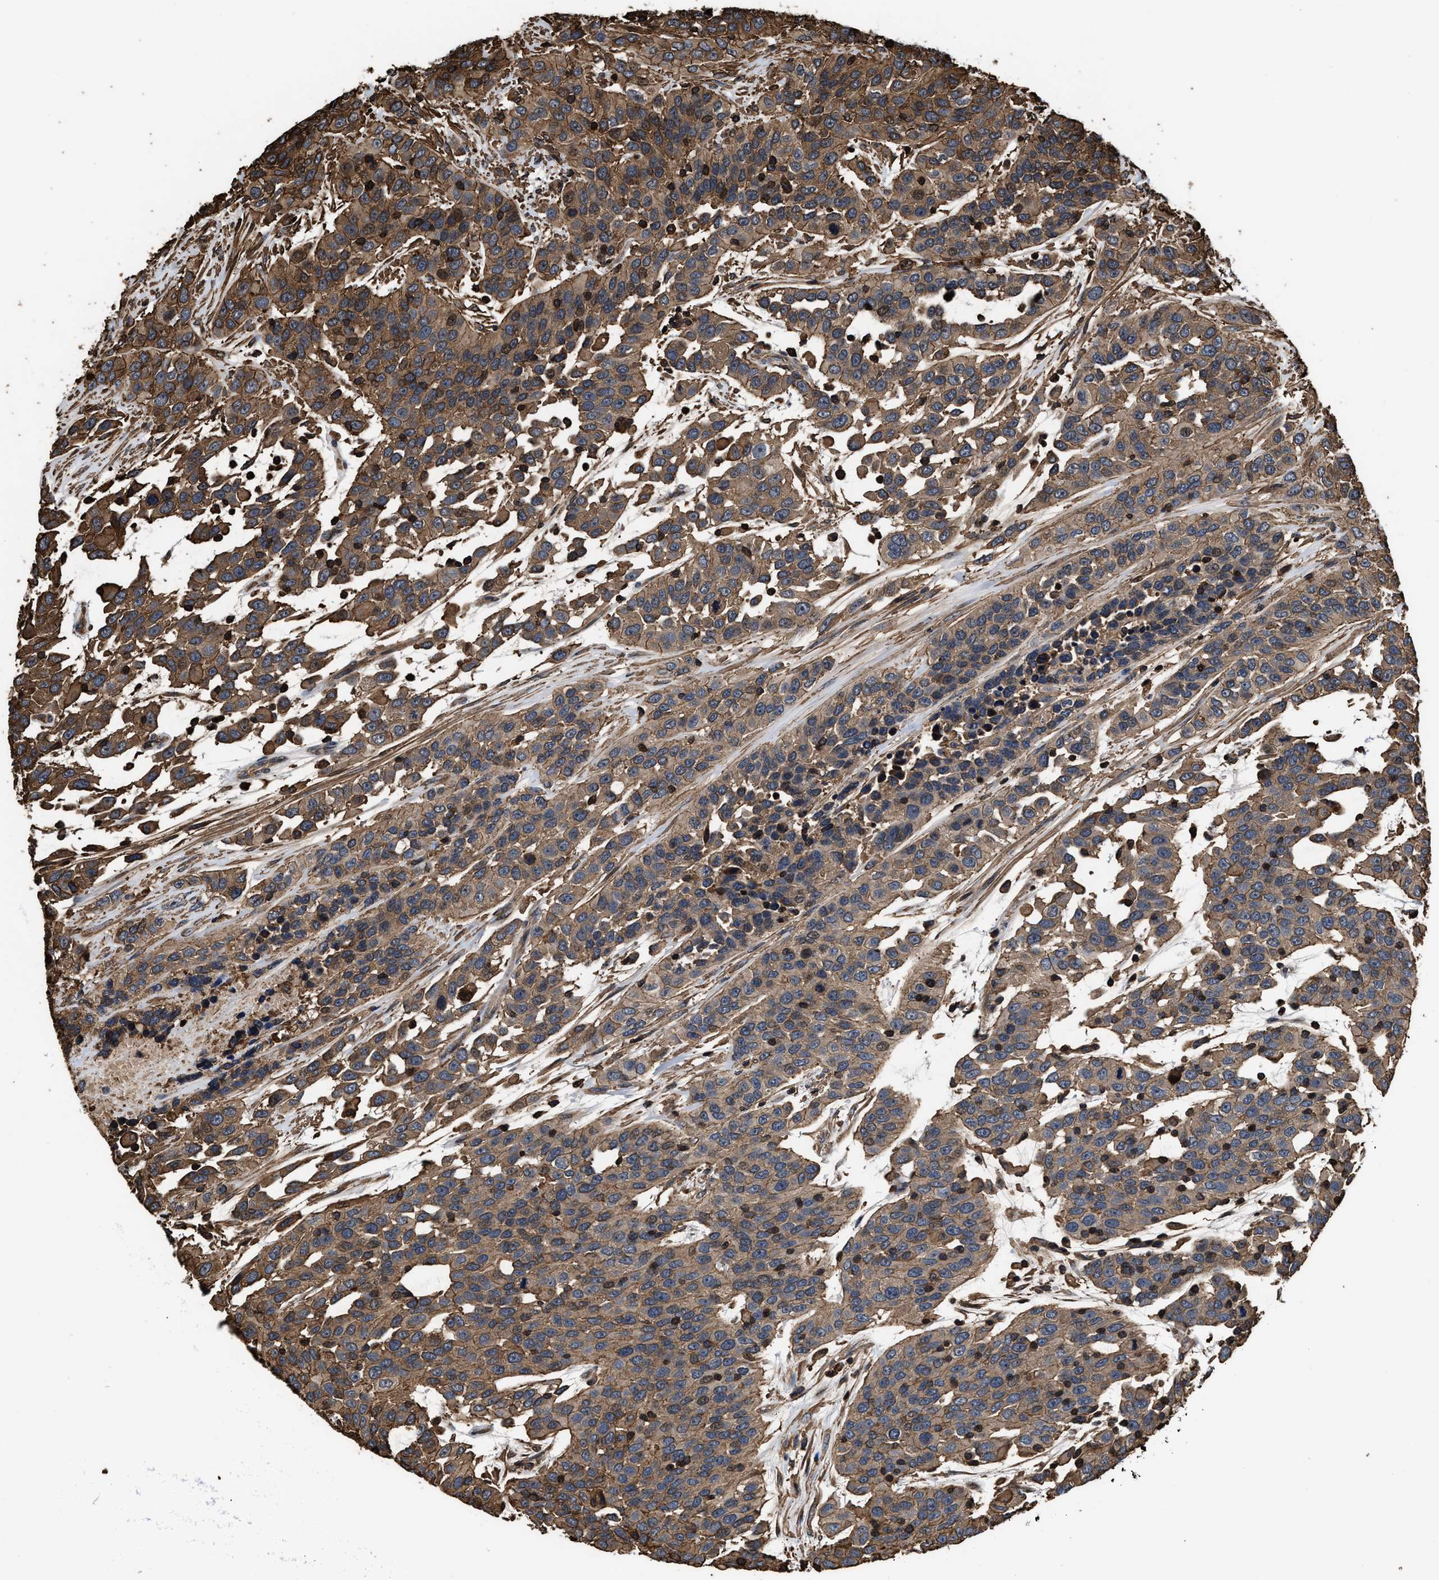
{"staining": {"intensity": "moderate", "quantity": ">75%", "location": "cytoplasmic/membranous"}, "tissue": "urothelial cancer", "cell_type": "Tumor cells", "image_type": "cancer", "snomed": [{"axis": "morphology", "description": "Urothelial carcinoma, High grade"}, {"axis": "topography", "description": "Urinary bladder"}], "caption": "Immunohistochemistry of urothelial cancer exhibits medium levels of moderate cytoplasmic/membranous staining in about >75% of tumor cells. (Stains: DAB (3,3'-diaminobenzidine) in brown, nuclei in blue, Microscopy: brightfield microscopy at high magnification).", "gene": "KBTBD2", "patient": {"sex": "female", "age": 80}}